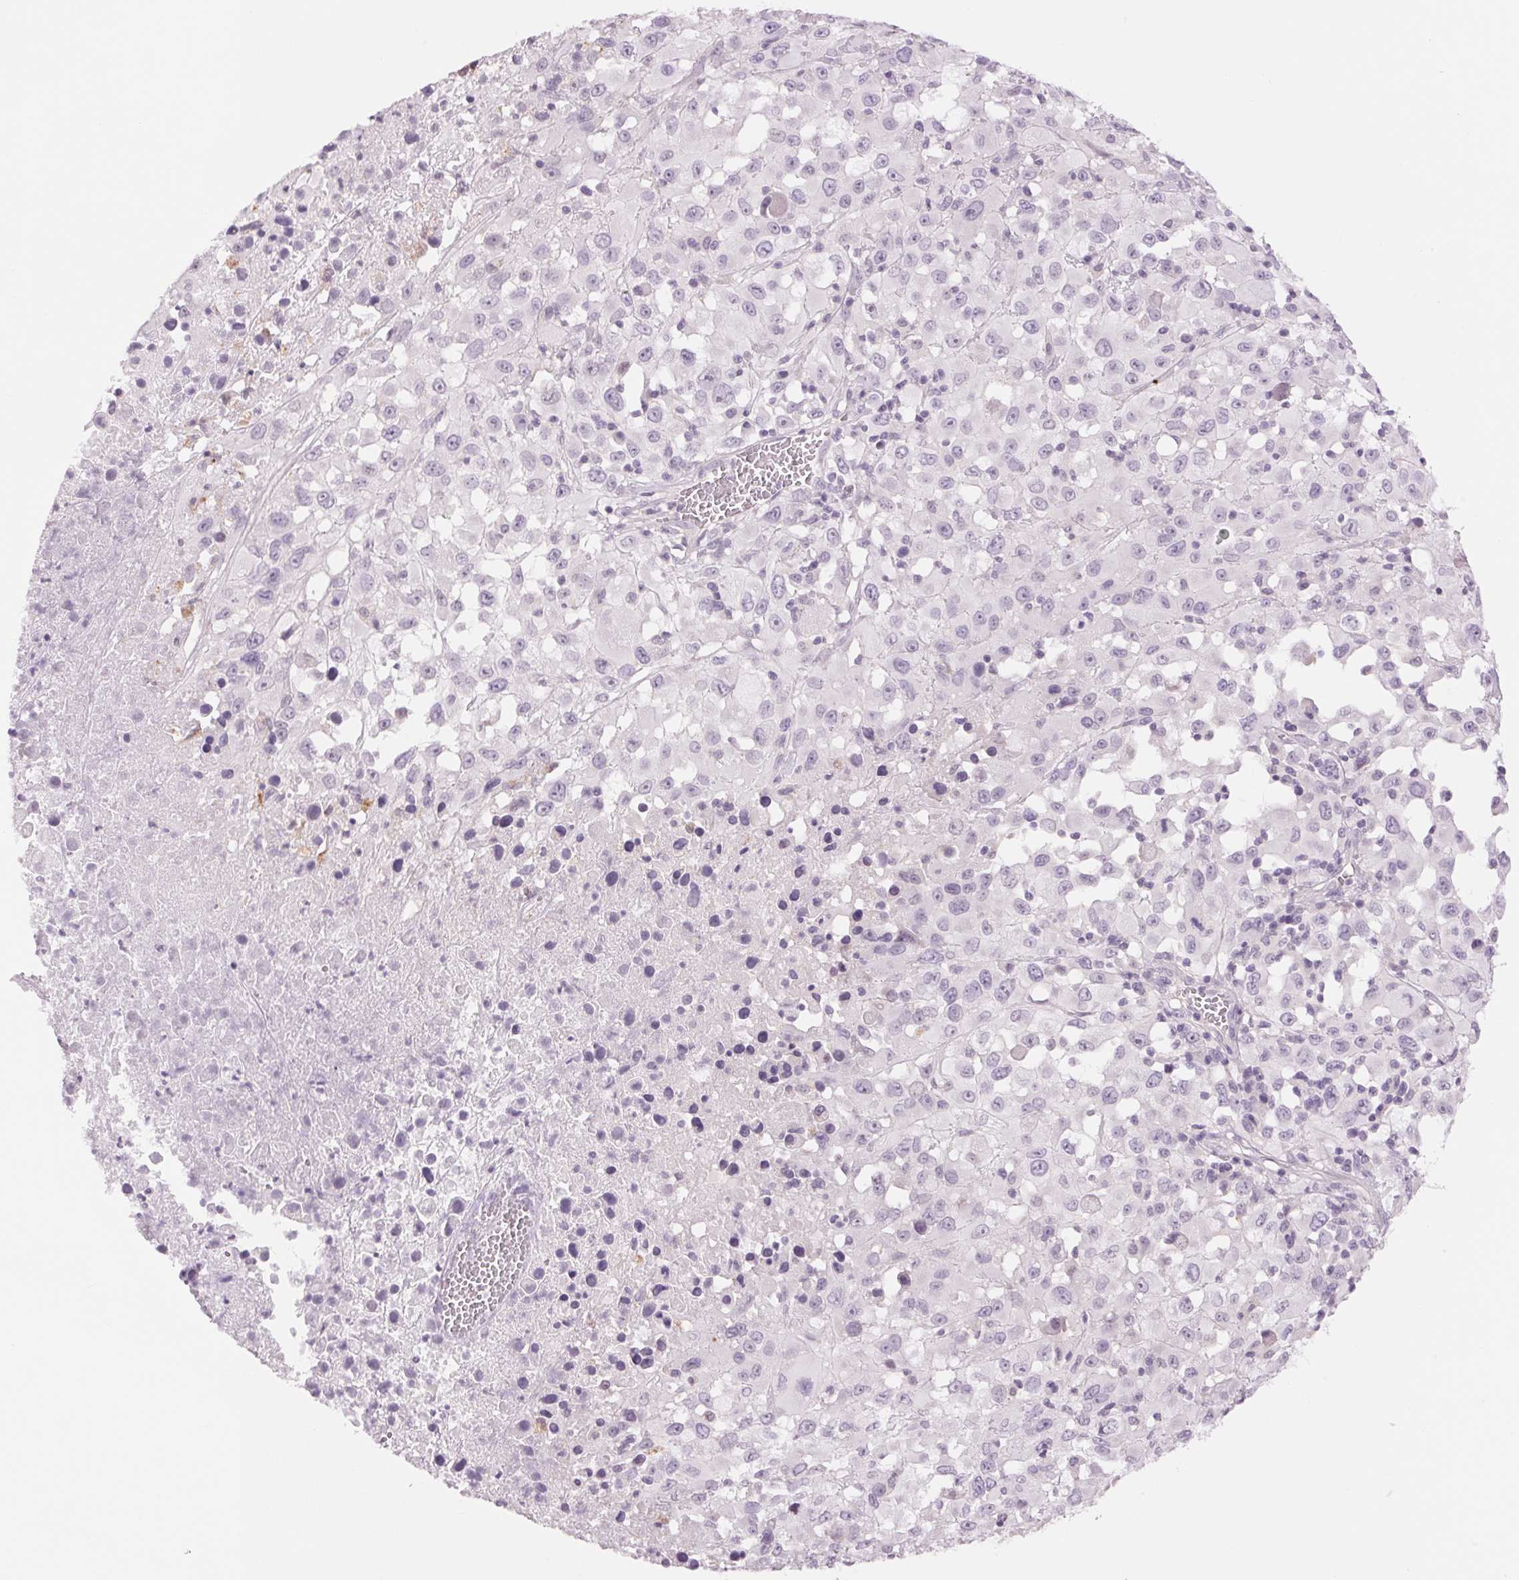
{"staining": {"intensity": "negative", "quantity": "none", "location": "none"}, "tissue": "melanoma", "cell_type": "Tumor cells", "image_type": "cancer", "snomed": [{"axis": "morphology", "description": "Malignant melanoma, Metastatic site"}, {"axis": "topography", "description": "Soft tissue"}], "caption": "The immunohistochemistry (IHC) photomicrograph has no significant staining in tumor cells of melanoma tissue.", "gene": "MPO", "patient": {"sex": "male", "age": 50}}